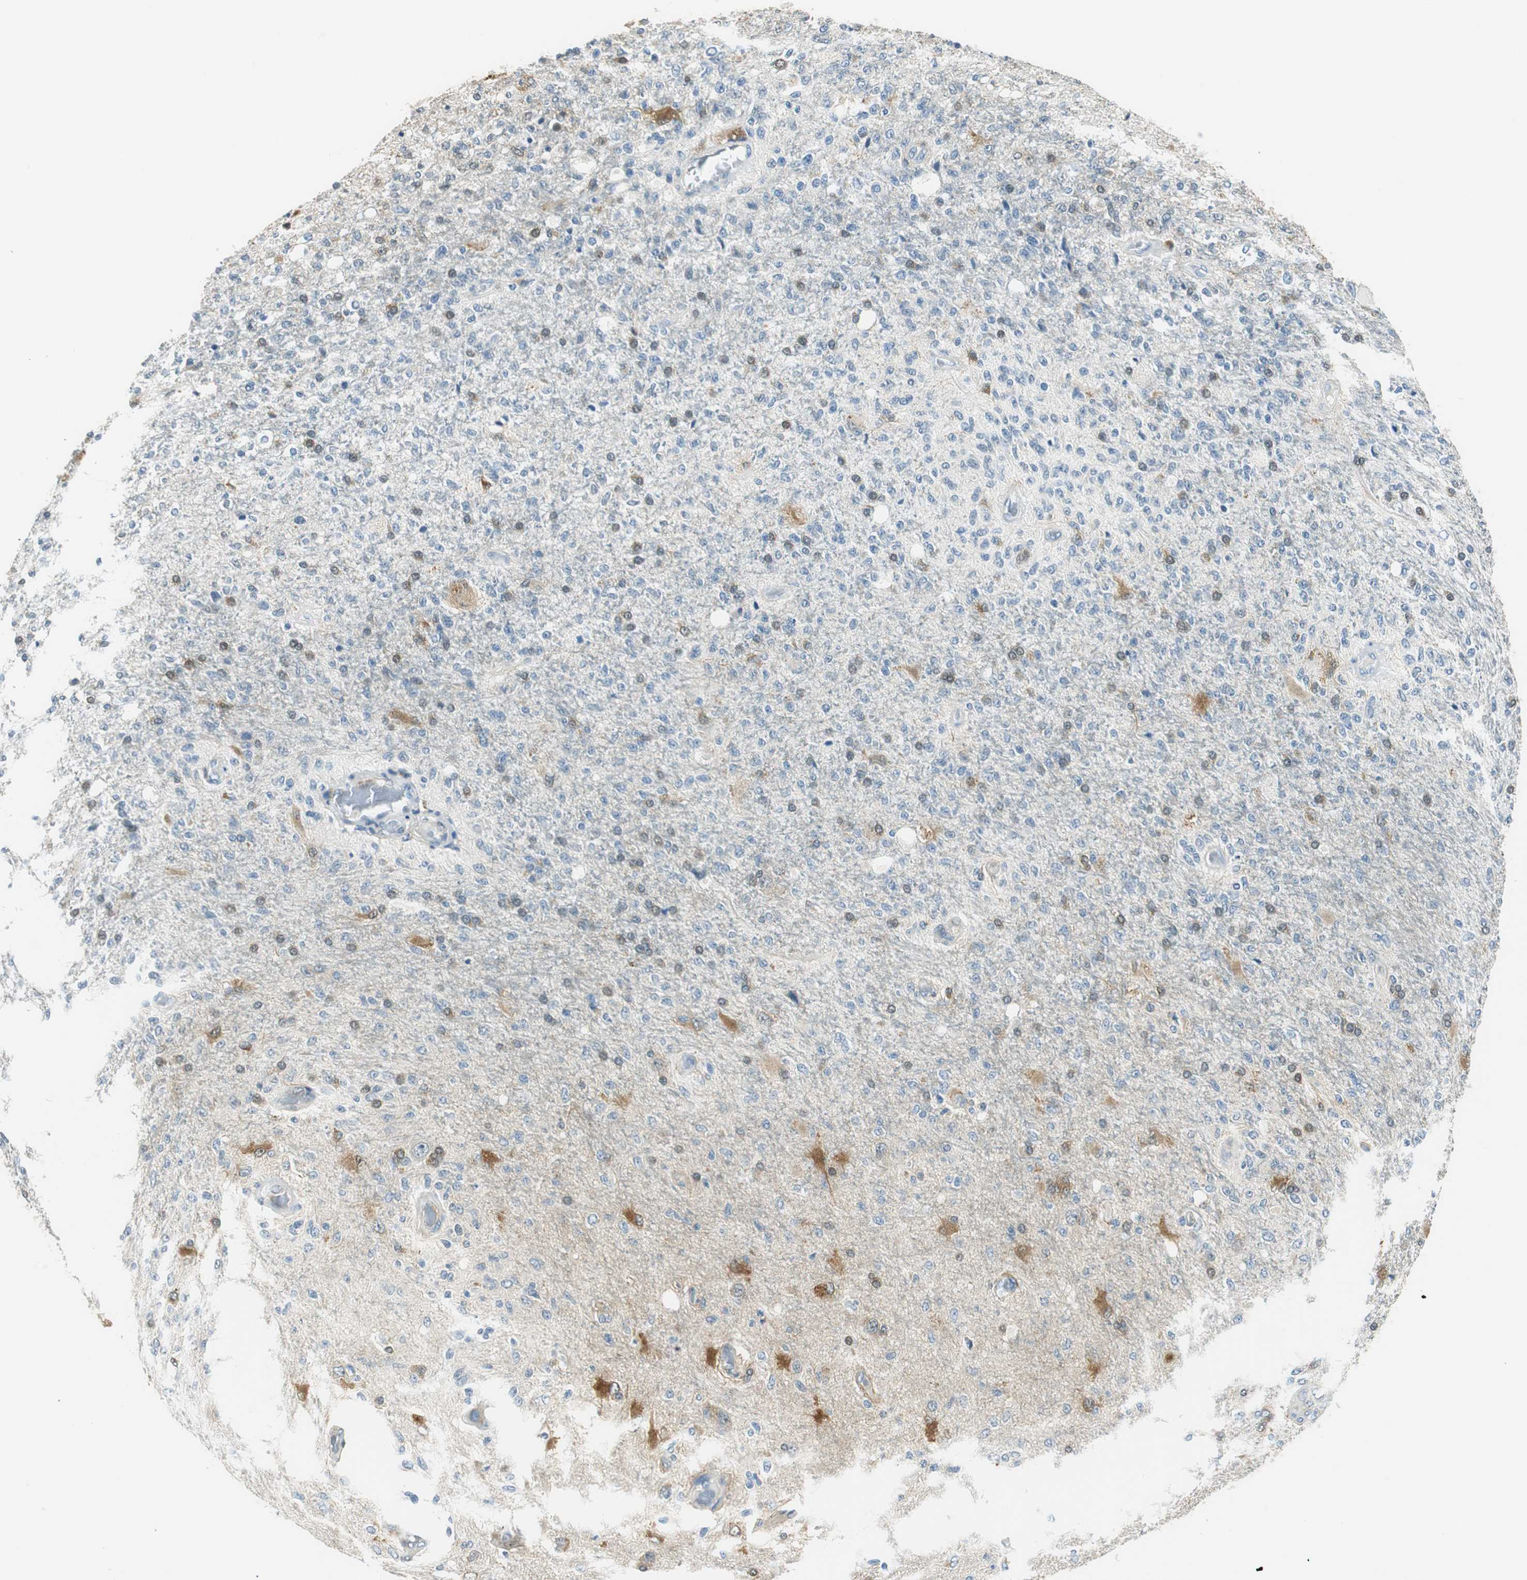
{"staining": {"intensity": "moderate", "quantity": "<25%", "location": "cytoplasmic/membranous"}, "tissue": "glioma", "cell_type": "Tumor cells", "image_type": "cancer", "snomed": [{"axis": "morphology", "description": "Normal tissue, NOS"}, {"axis": "morphology", "description": "Glioma, malignant, High grade"}, {"axis": "topography", "description": "Cerebral cortex"}], "caption": "Malignant glioma (high-grade) tissue displays moderate cytoplasmic/membranous expression in approximately <25% of tumor cells, visualized by immunohistochemistry.", "gene": "ME1", "patient": {"sex": "male", "age": 77}}